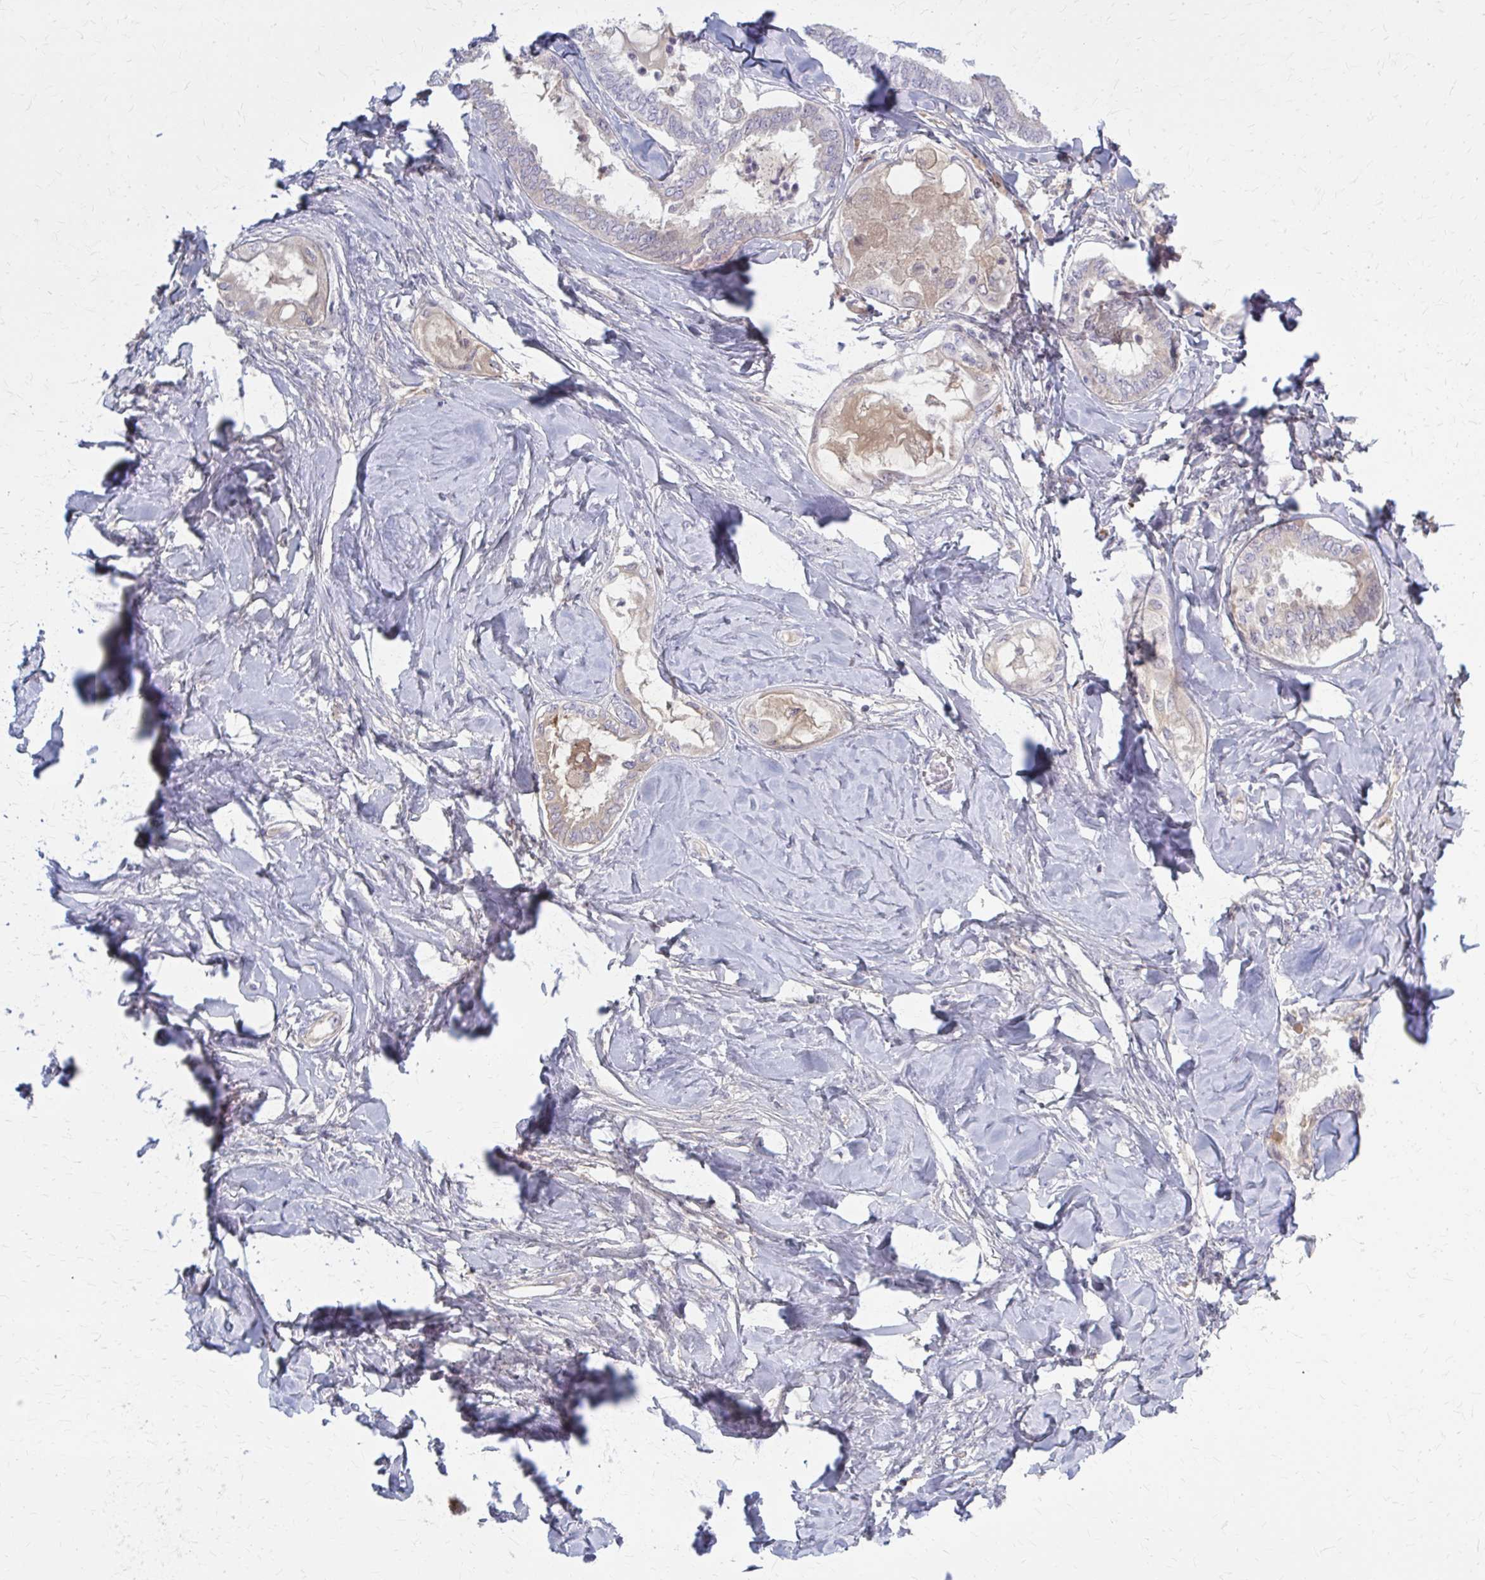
{"staining": {"intensity": "negative", "quantity": "none", "location": "none"}, "tissue": "ovarian cancer", "cell_type": "Tumor cells", "image_type": "cancer", "snomed": [{"axis": "morphology", "description": "Carcinoma, endometroid"}, {"axis": "topography", "description": "Ovary"}], "caption": "High magnification brightfield microscopy of endometroid carcinoma (ovarian) stained with DAB (3,3'-diaminobenzidine) (brown) and counterstained with hematoxylin (blue): tumor cells show no significant staining.", "gene": "SERPIND1", "patient": {"sex": "female", "age": 70}}